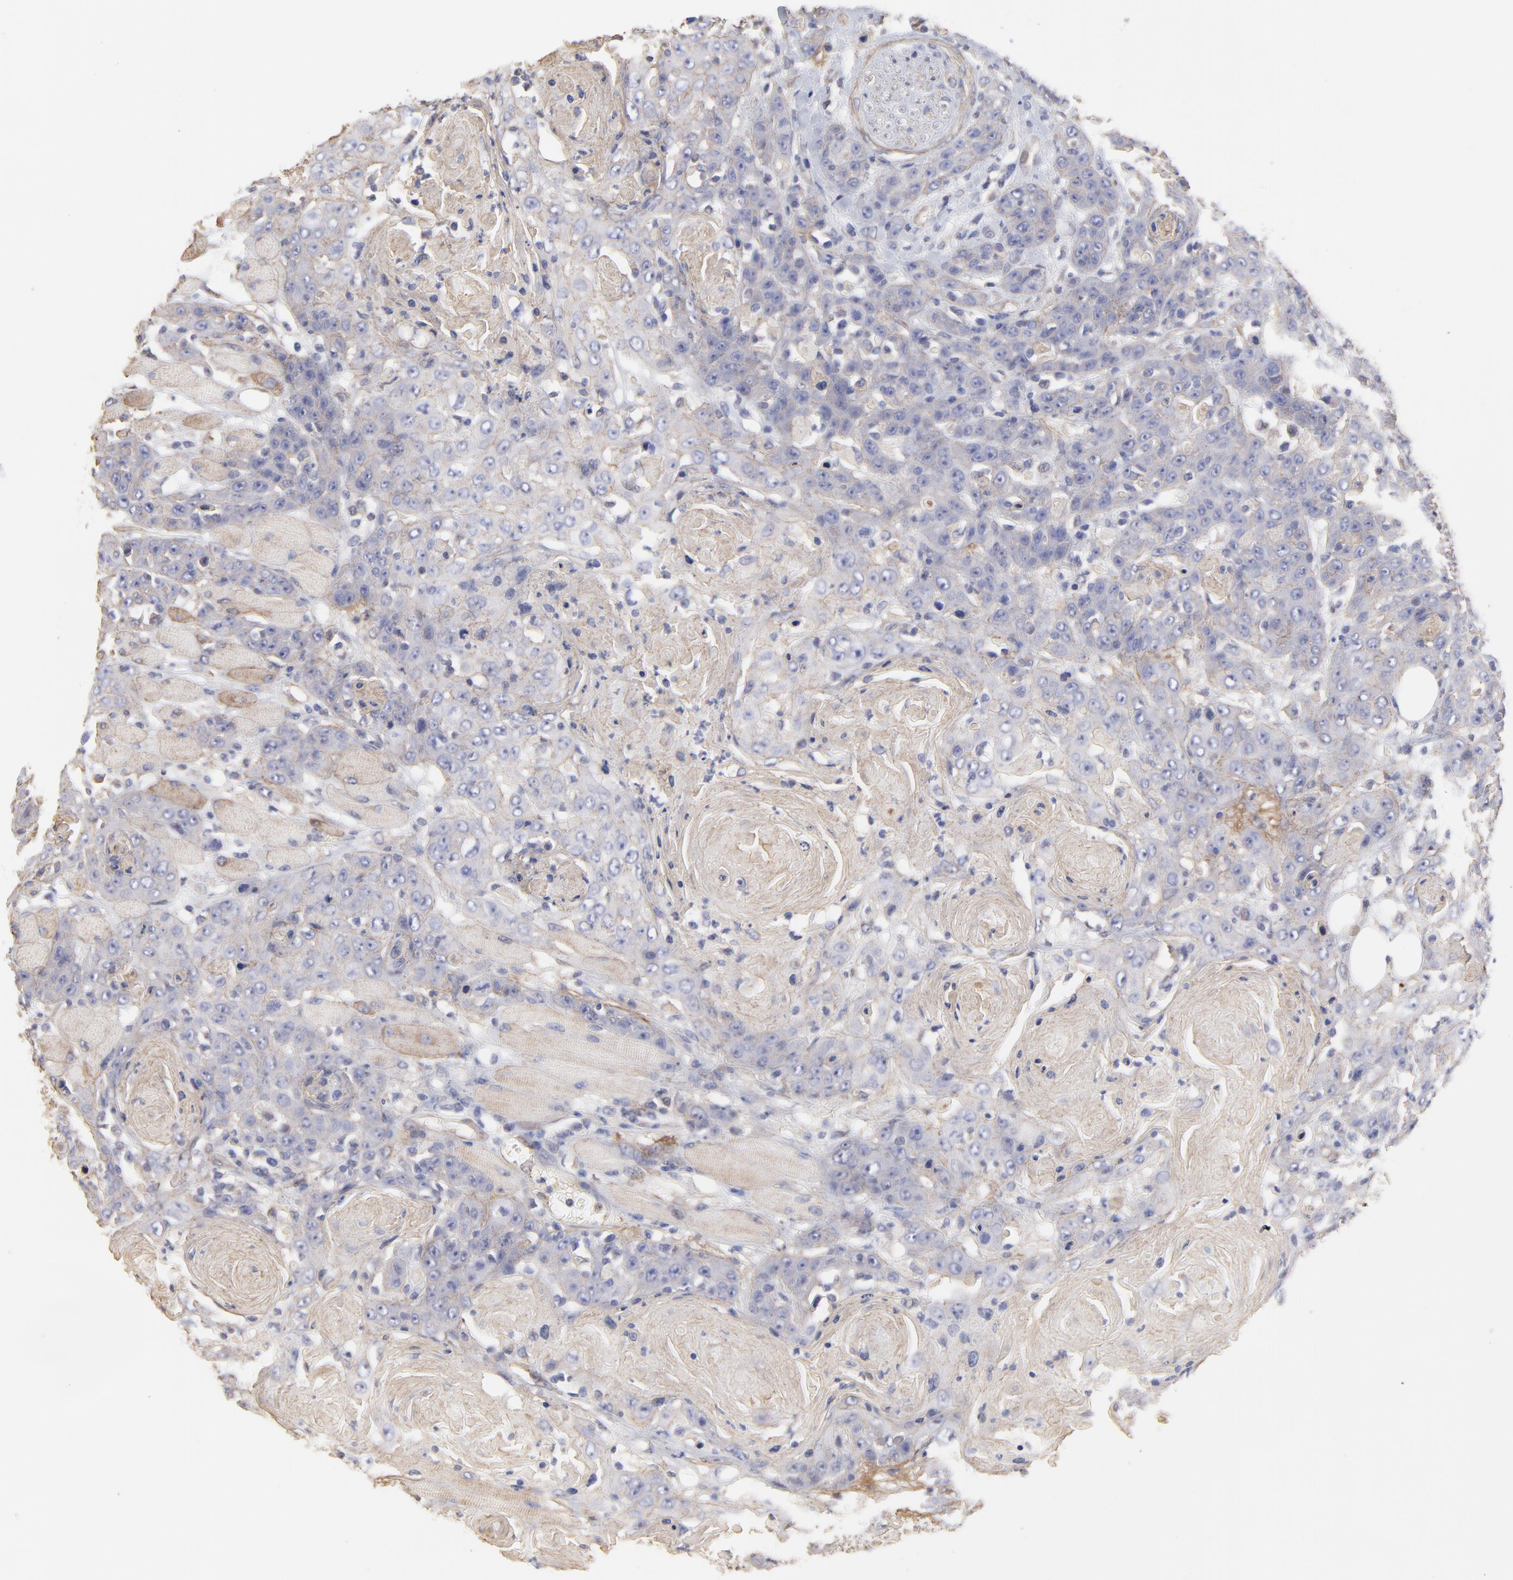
{"staining": {"intensity": "negative", "quantity": "none", "location": "none"}, "tissue": "head and neck cancer", "cell_type": "Tumor cells", "image_type": "cancer", "snomed": [{"axis": "morphology", "description": "Squamous cell carcinoma, NOS"}, {"axis": "topography", "description": "Head-Neck"}], "caption": "This is a micrograph of IHC staining of head and neck squamous cell carcinoma, which shows no positivity in tumor cells. (Brightfield microscopy of DAB (3,3'-diaminobenzidine) IHC at high magnification).", "gene": "LRCH2", "patient": {"sex": "female", "age": 84}}